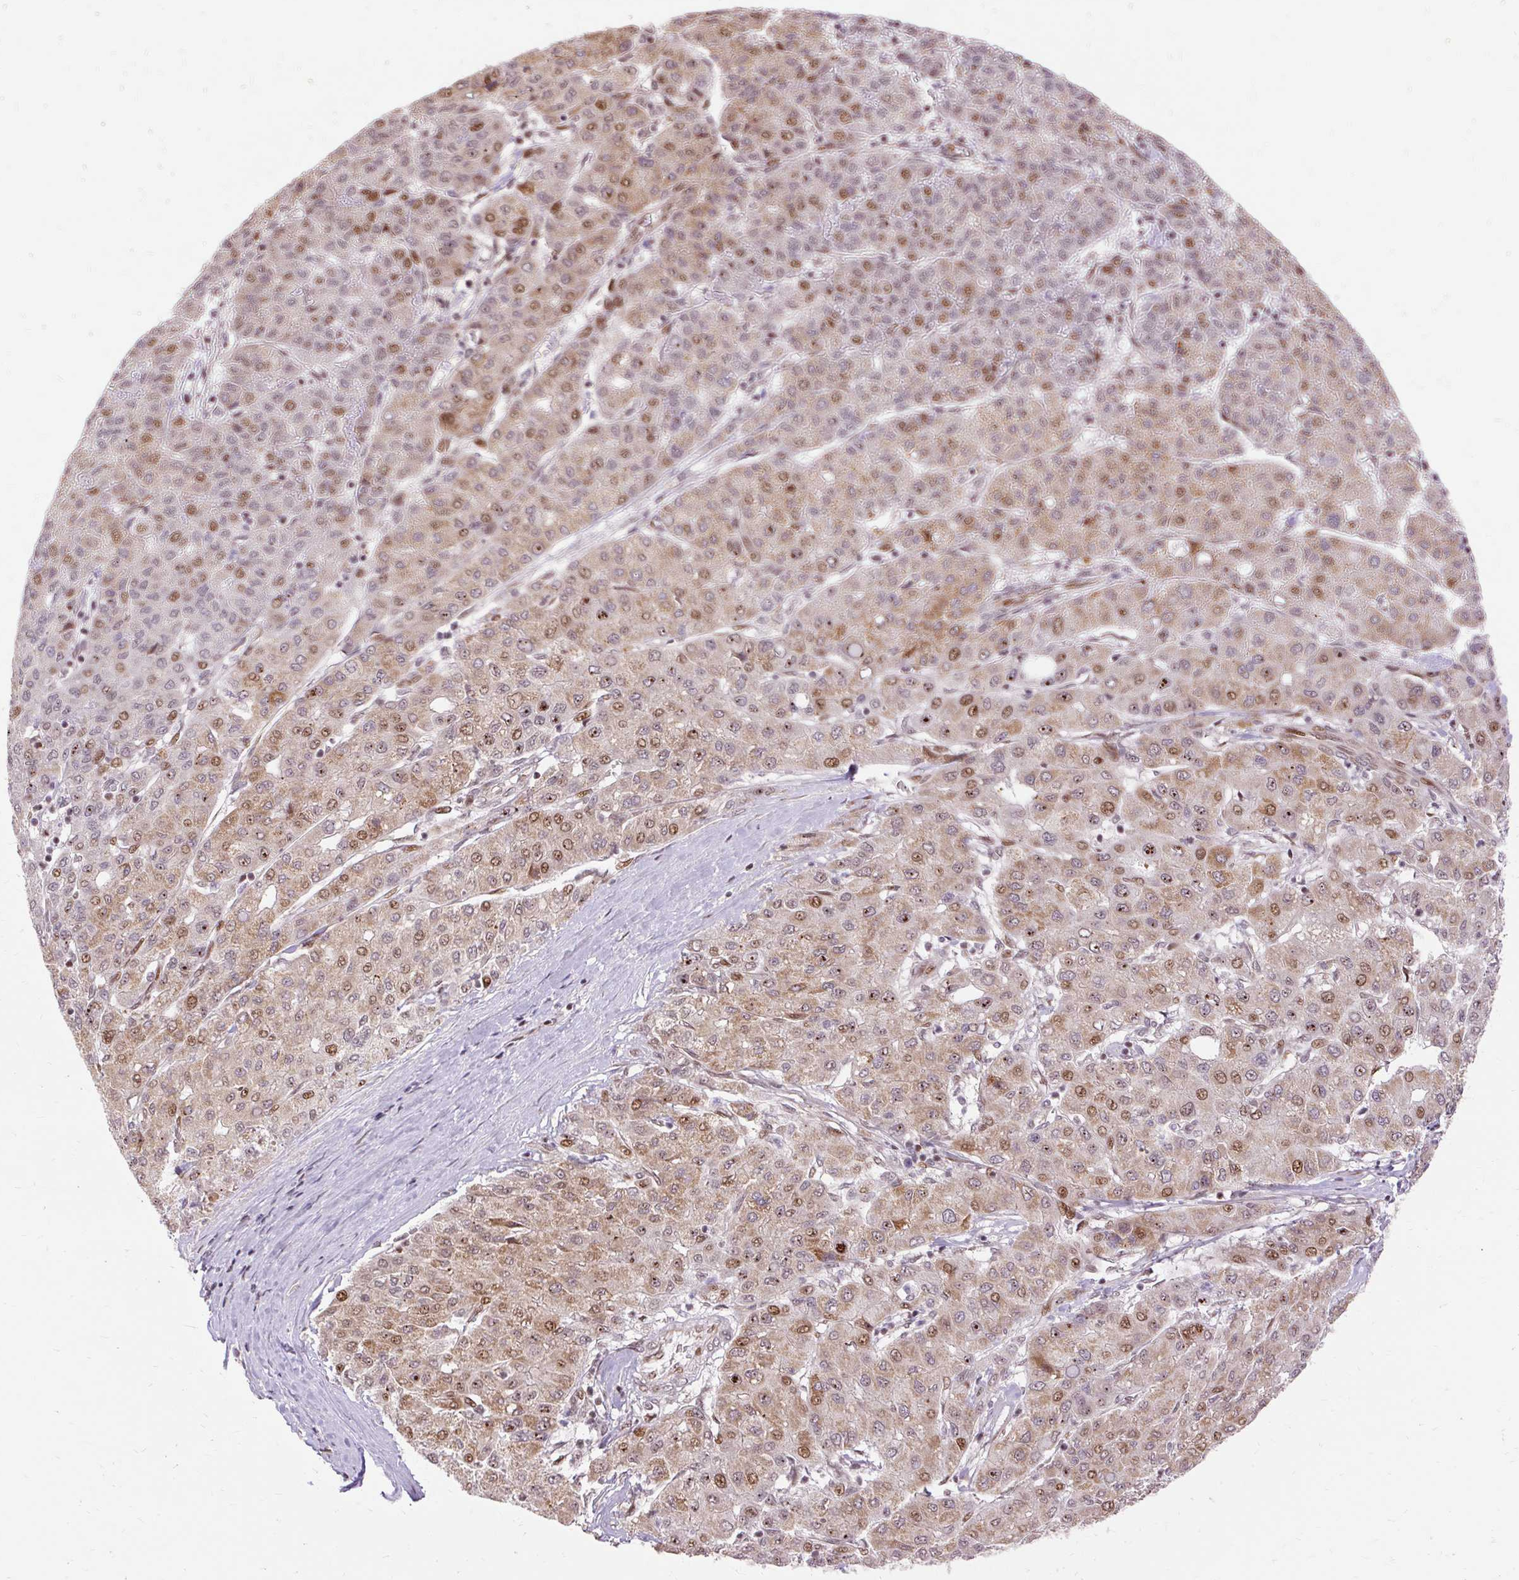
{"staining": {"intensity": "moderate", "quantity": ">75%", "location": "nuclear"}, "tissue": "liver cancer", "cell_type": "Tumor cells", "image_type": "cancer", "snomed": [{"axis": "morphology", "description": "Carcinoma, Hepatocellular, NOS"}, {"axis": "topography", "description": "Liver"}], "caption": "Protein expression analysis of human hepatocellular carcinoma (liver) reveals moderate nuclear staining in approximately >75% of tumor cells.", "gene": "MECOM", "patient": {"sex": "male", "age": 65}}